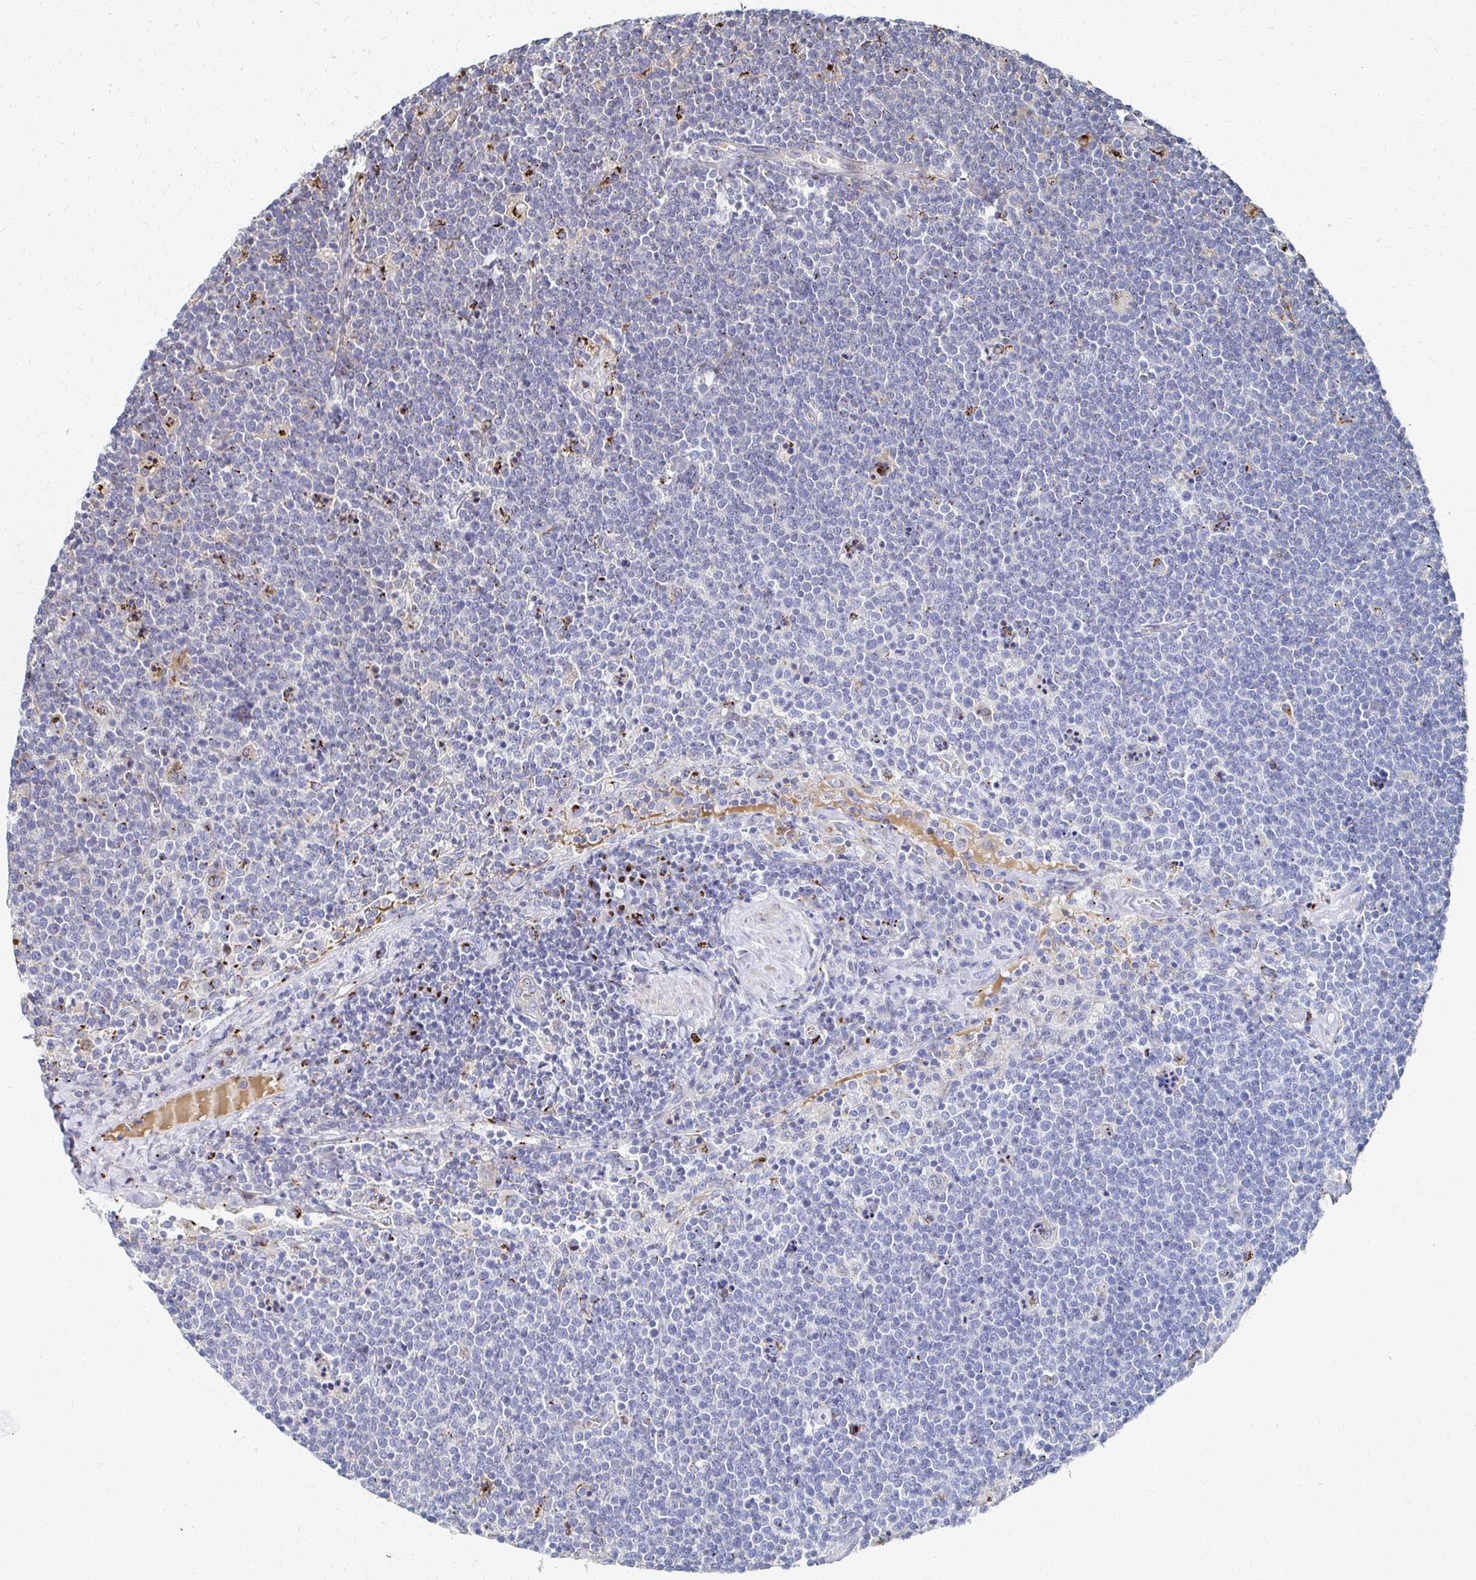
{"staining": {"intensity": "negative", "quantity": "none", "location": "none"}, "tissue": "lymphoma", "cell_type": "Tumor cells", "image_type": "cancer", "snomed": [{"axis": "morphology", "description": "Malignant lymphoma, non-Hodgkin's type, High grade"}, {"axis": "topography", "description": "Lymph node"}], "caption": "There is no significant staining in tumor cells of malignant lymphoma, non-Hodgkin's type (high-grade). The staining was performed using DAB (3,3'-diaminobenzidine) to visualize the protein expression in brown, while the nuclei were stained in blue with hematoxylin (Magnification: 20x).", "gene": "MAN1A1", "patient": {"sex": "male", "age": 61}}